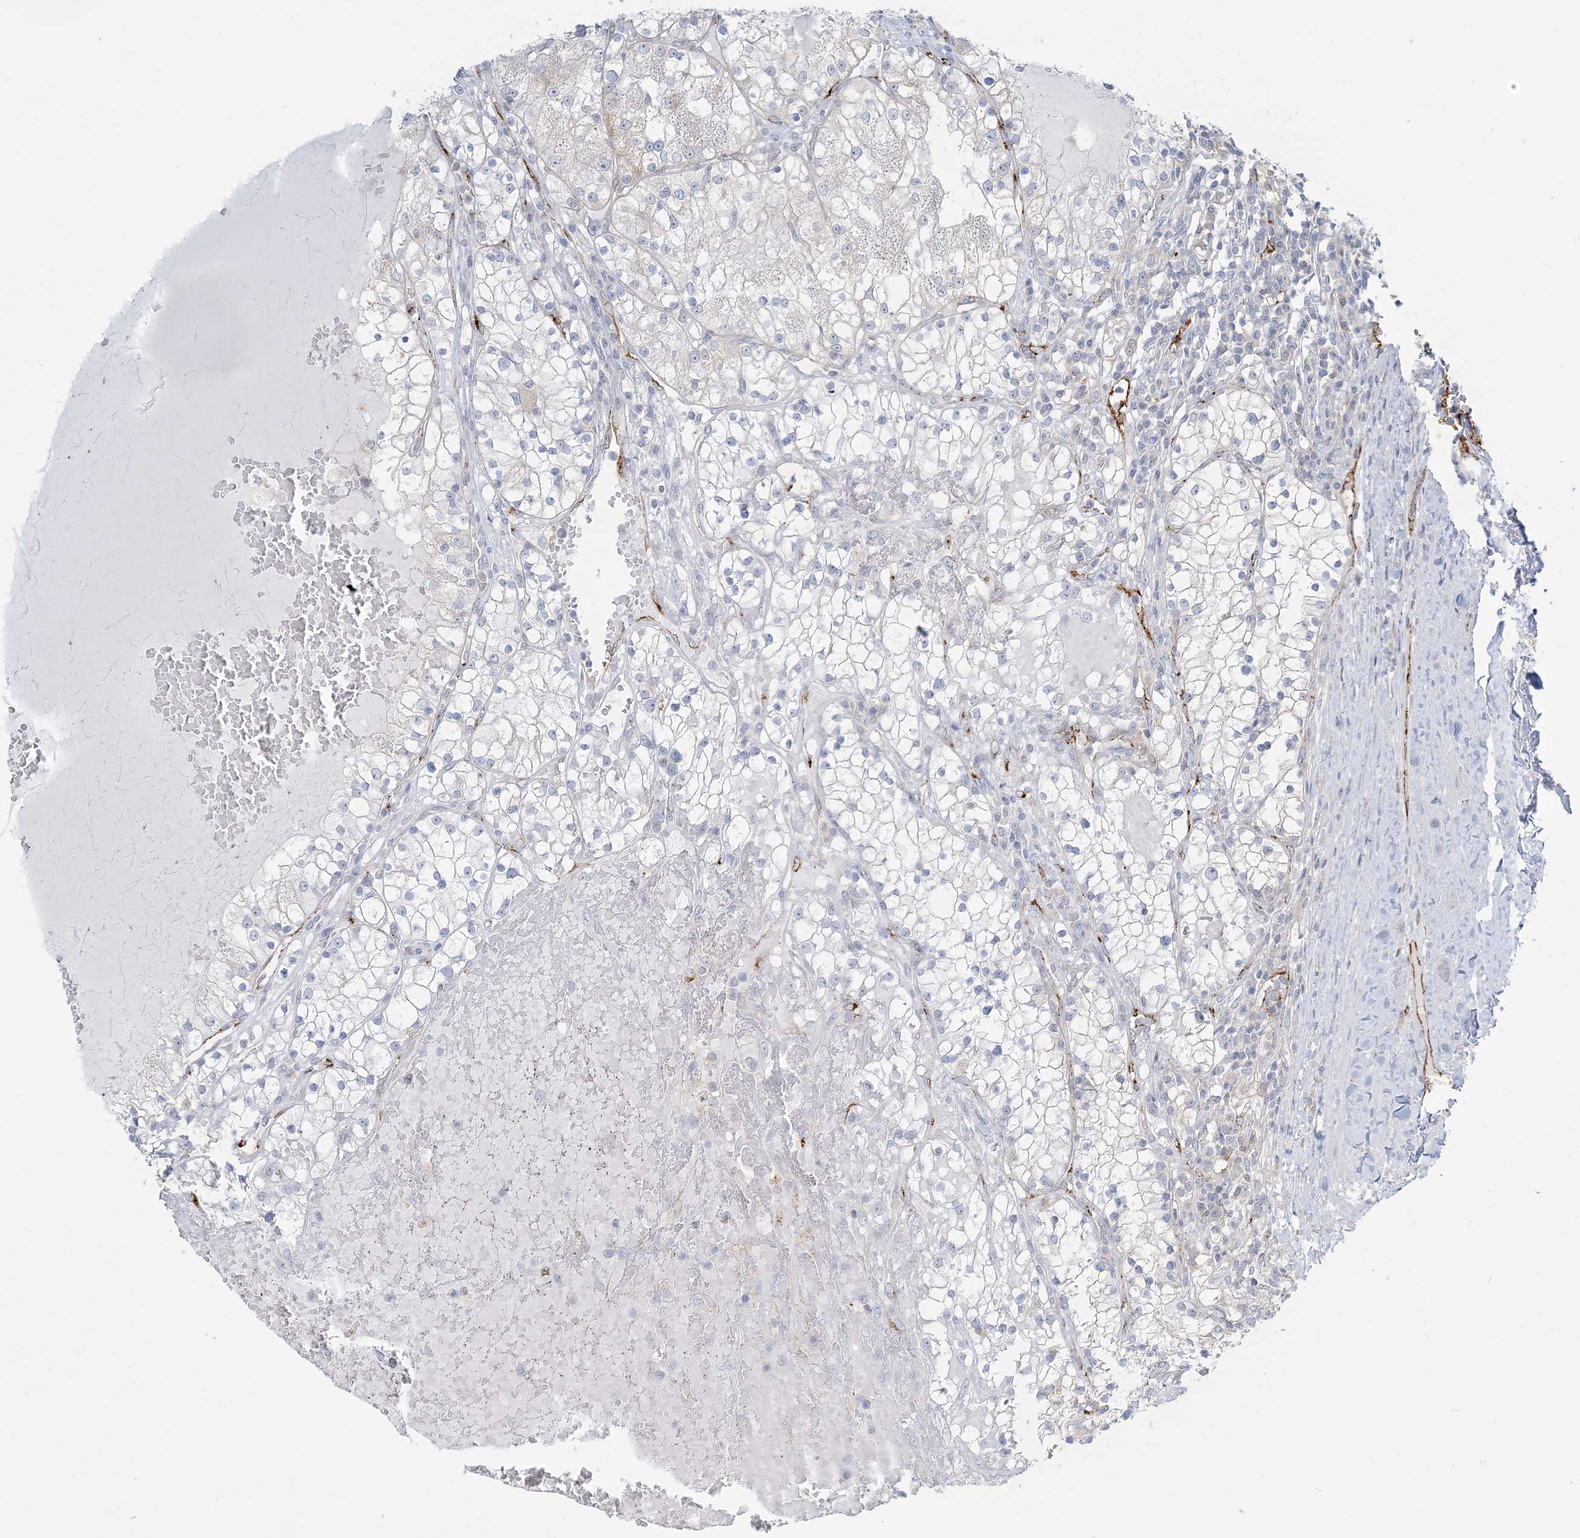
{"staining": {"intensity": "negative", "quantity": "none", "location": "none"}, "tissue": "renal cancer", "cell_type": "Tumor cells", "image_type": "cancer", "snomed": [{"axis": "morphology", "description": "Normal tissue, NOS"}, {"axis": "morphology", "description": "Adenocarcinoma, NOS"}, {"axis": "topography", "description": "Kidney"}], "caption": "High power microscopy image of an immunohistochemistry (IHC) image of renal adenocarcinoma, revealing no significant expression in tumor cells. (Brightfield microscopy of DAB (3,3'-diaminobenzidine) immunohistochemistry (IHC) at high magnification).", "gene": "INPP1", "patient": {"sex": "male", "age": 68}}